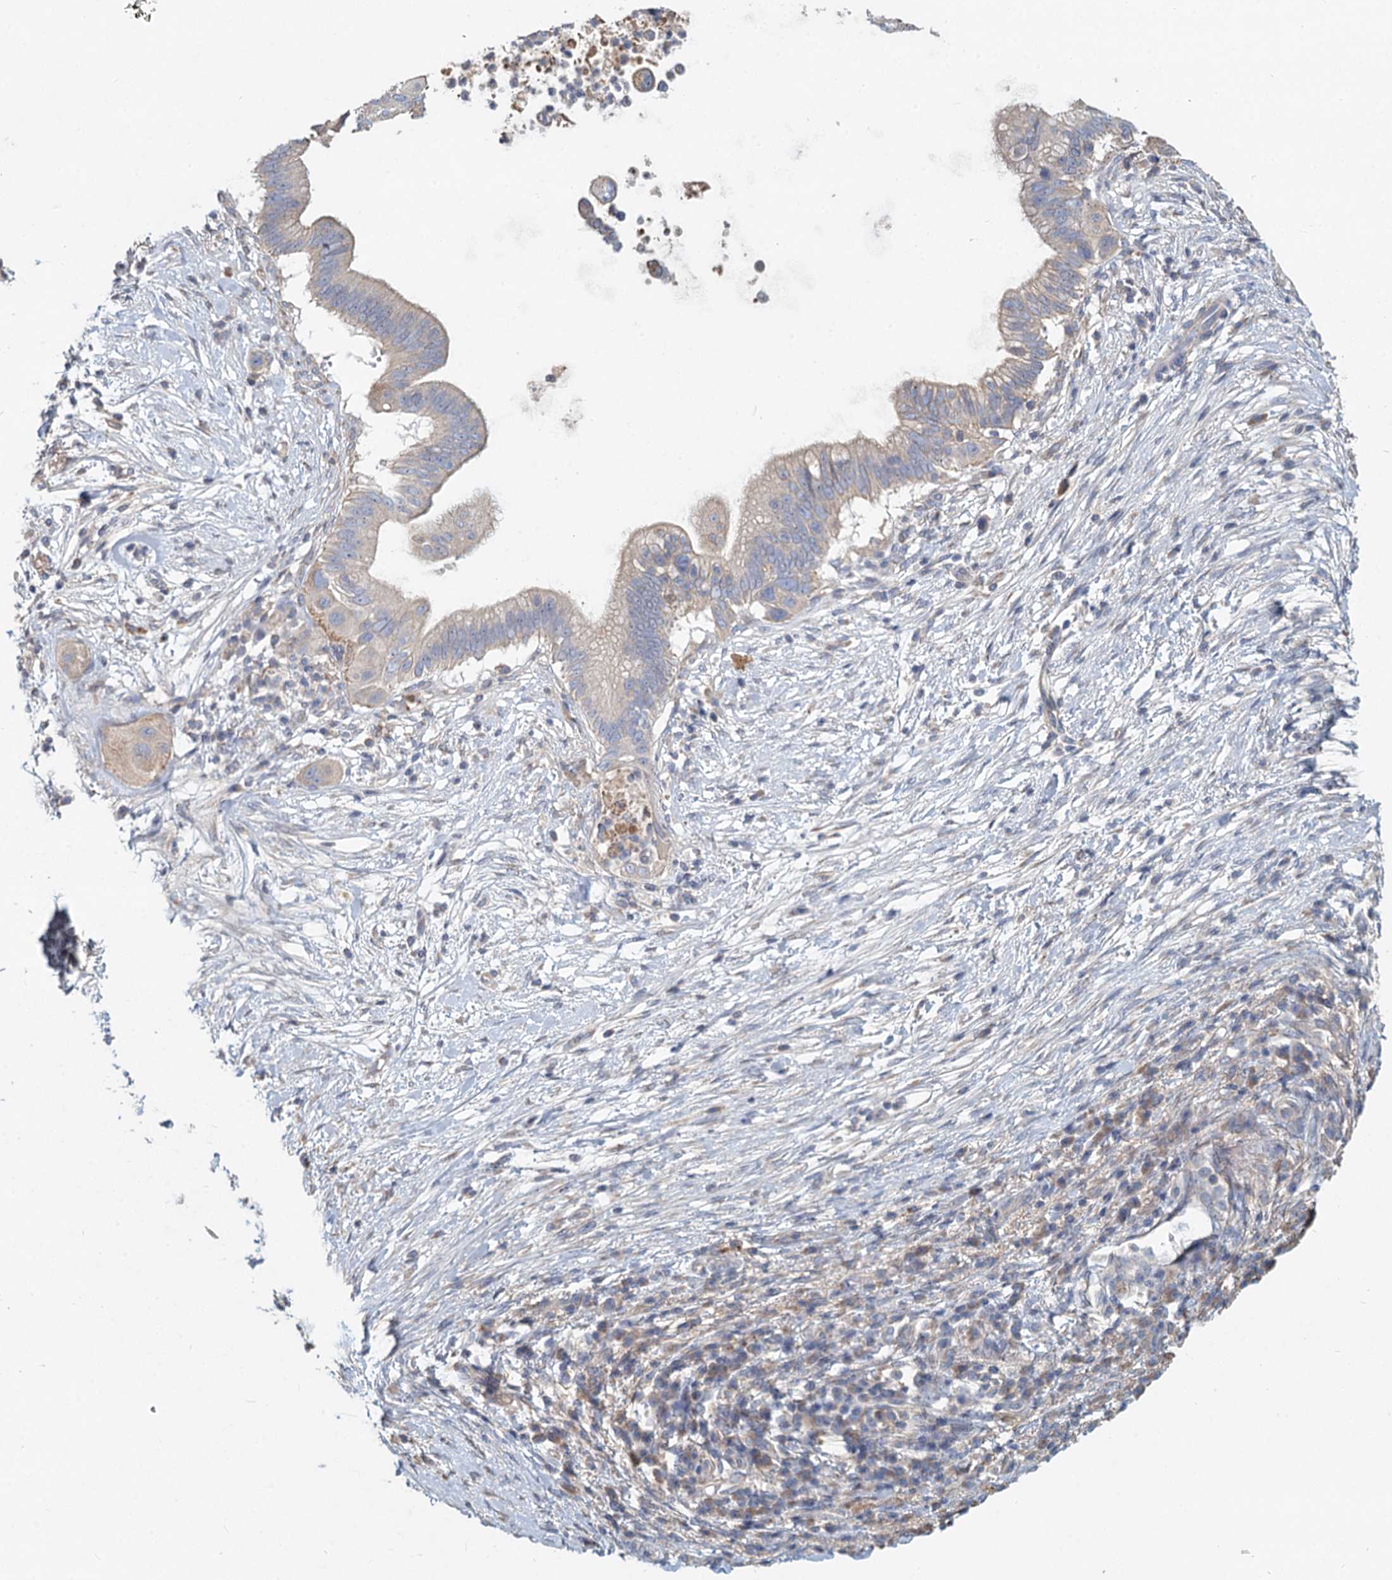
{"staining": {"intensity": "weak", "quantity": "<25%", "location": "cytoplasmic/membranous"}, "tissue": "pancreatic cancer", "cell_type": "Tumor cells", "image_type": "cancer", "snomed": [{"axis": "morphology", "description": "Adenocarcinoma, NOS"}, {"axis": "topography", "description": "Pancreas"}], "caption": "Tumor cells show no significant positivity in pancreatic adenocarcinoma.", "gene": "HES2", "patient": {"sex": "male", "age": 68}}